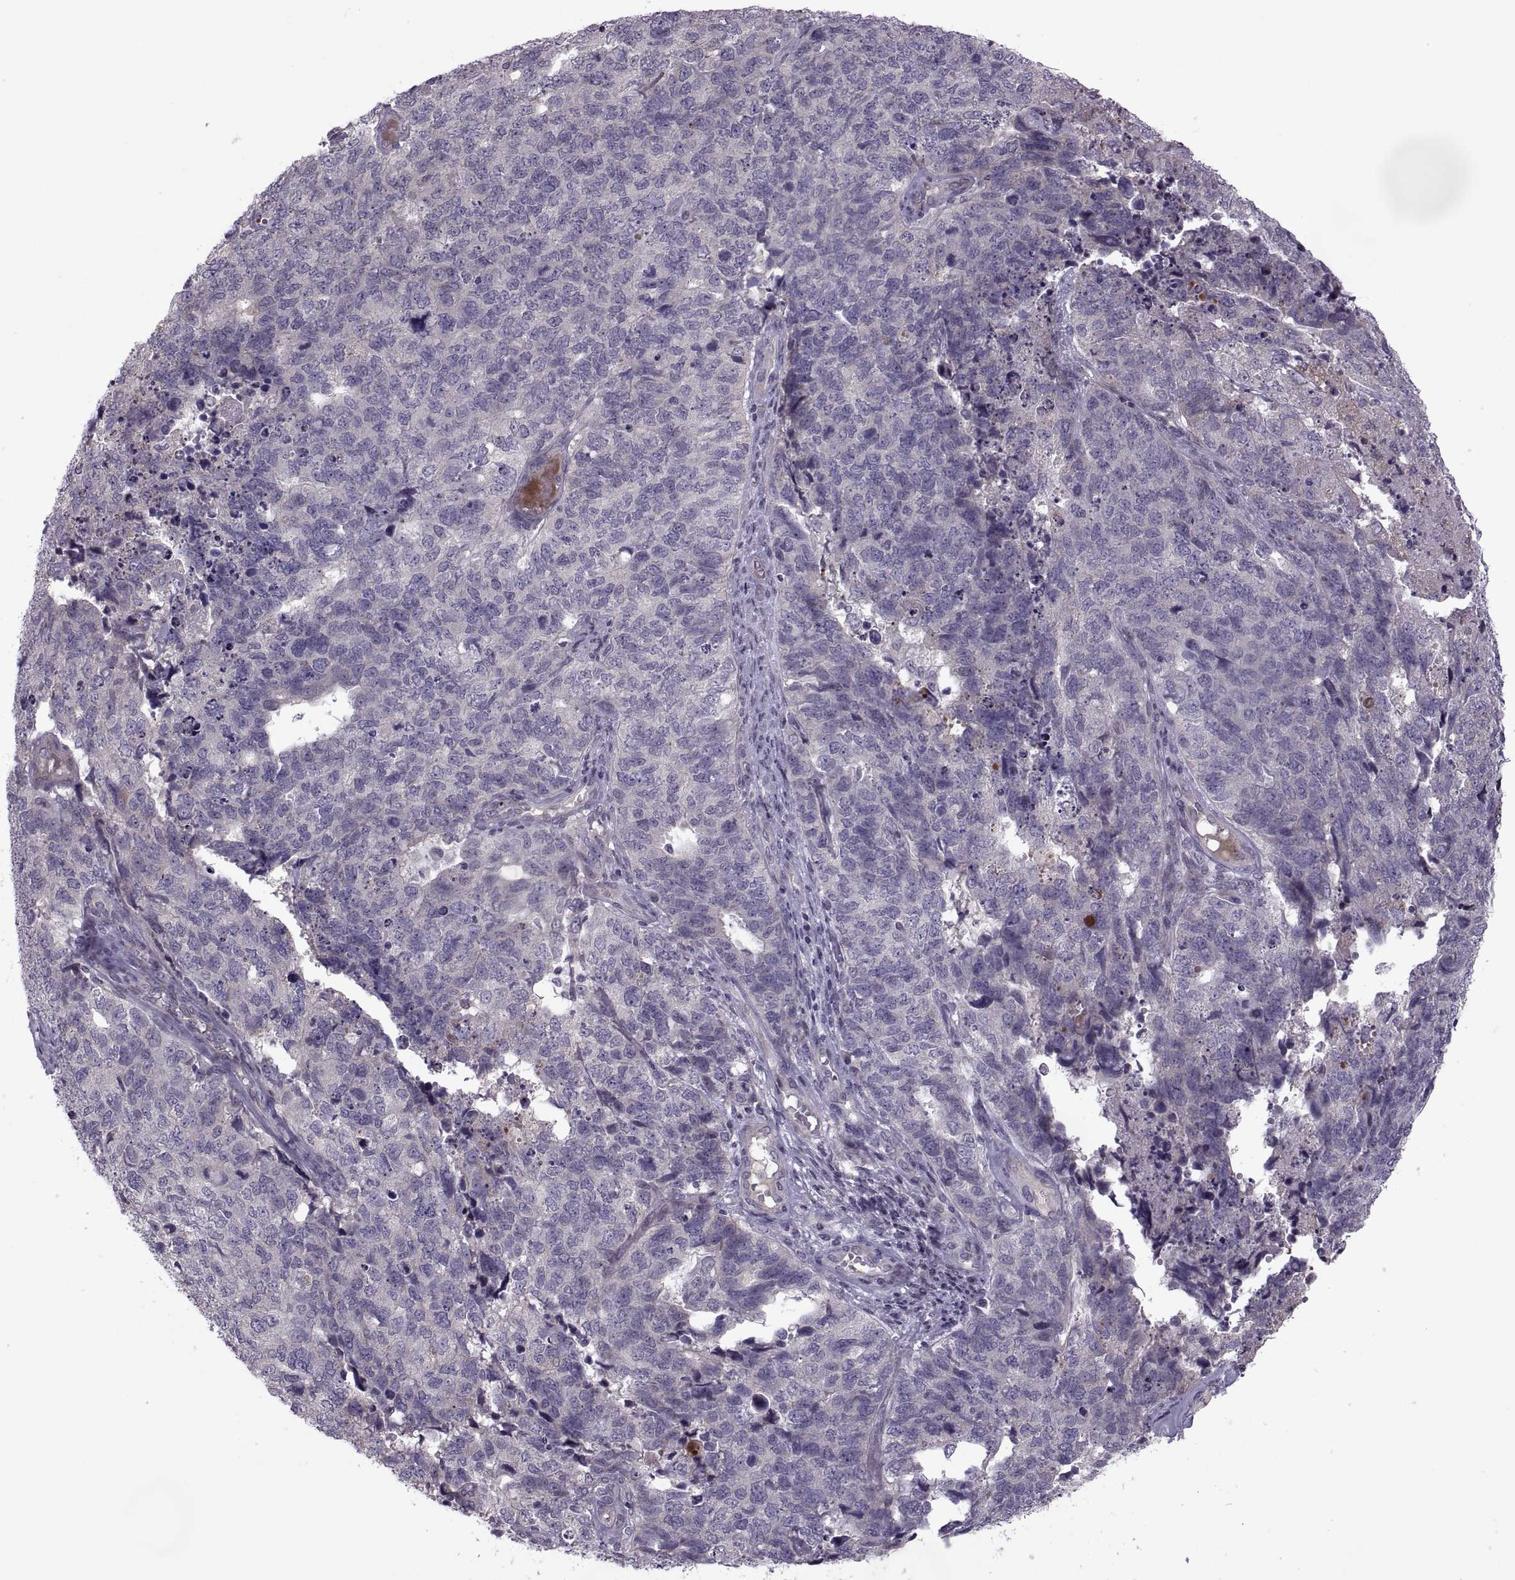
{"staining": {"intensity": "negative", "quantity": "none", "location": "none"}, "tissue": "cervical cancer", "cell_type": "Tumor cells", "image_type": "cancer", "snomed": [{"axis": "morphology", "description": "Squamous cell carcinoma, NOS"}, {"axis": "topography", "description": "Cervix"}], "caption": "High power microscopy image of an IHC image of cervical cancer (squamous cell carcinoma), revealing no significant positivity in tumor cells. (Stains: DAB immunohistochemistry (IHC) with hematoxylin counter stain, Microscopy: brightfield microscopy at high magnification).", "gene": "ODF3", "patient": {"sex": "female", "age": 63}}